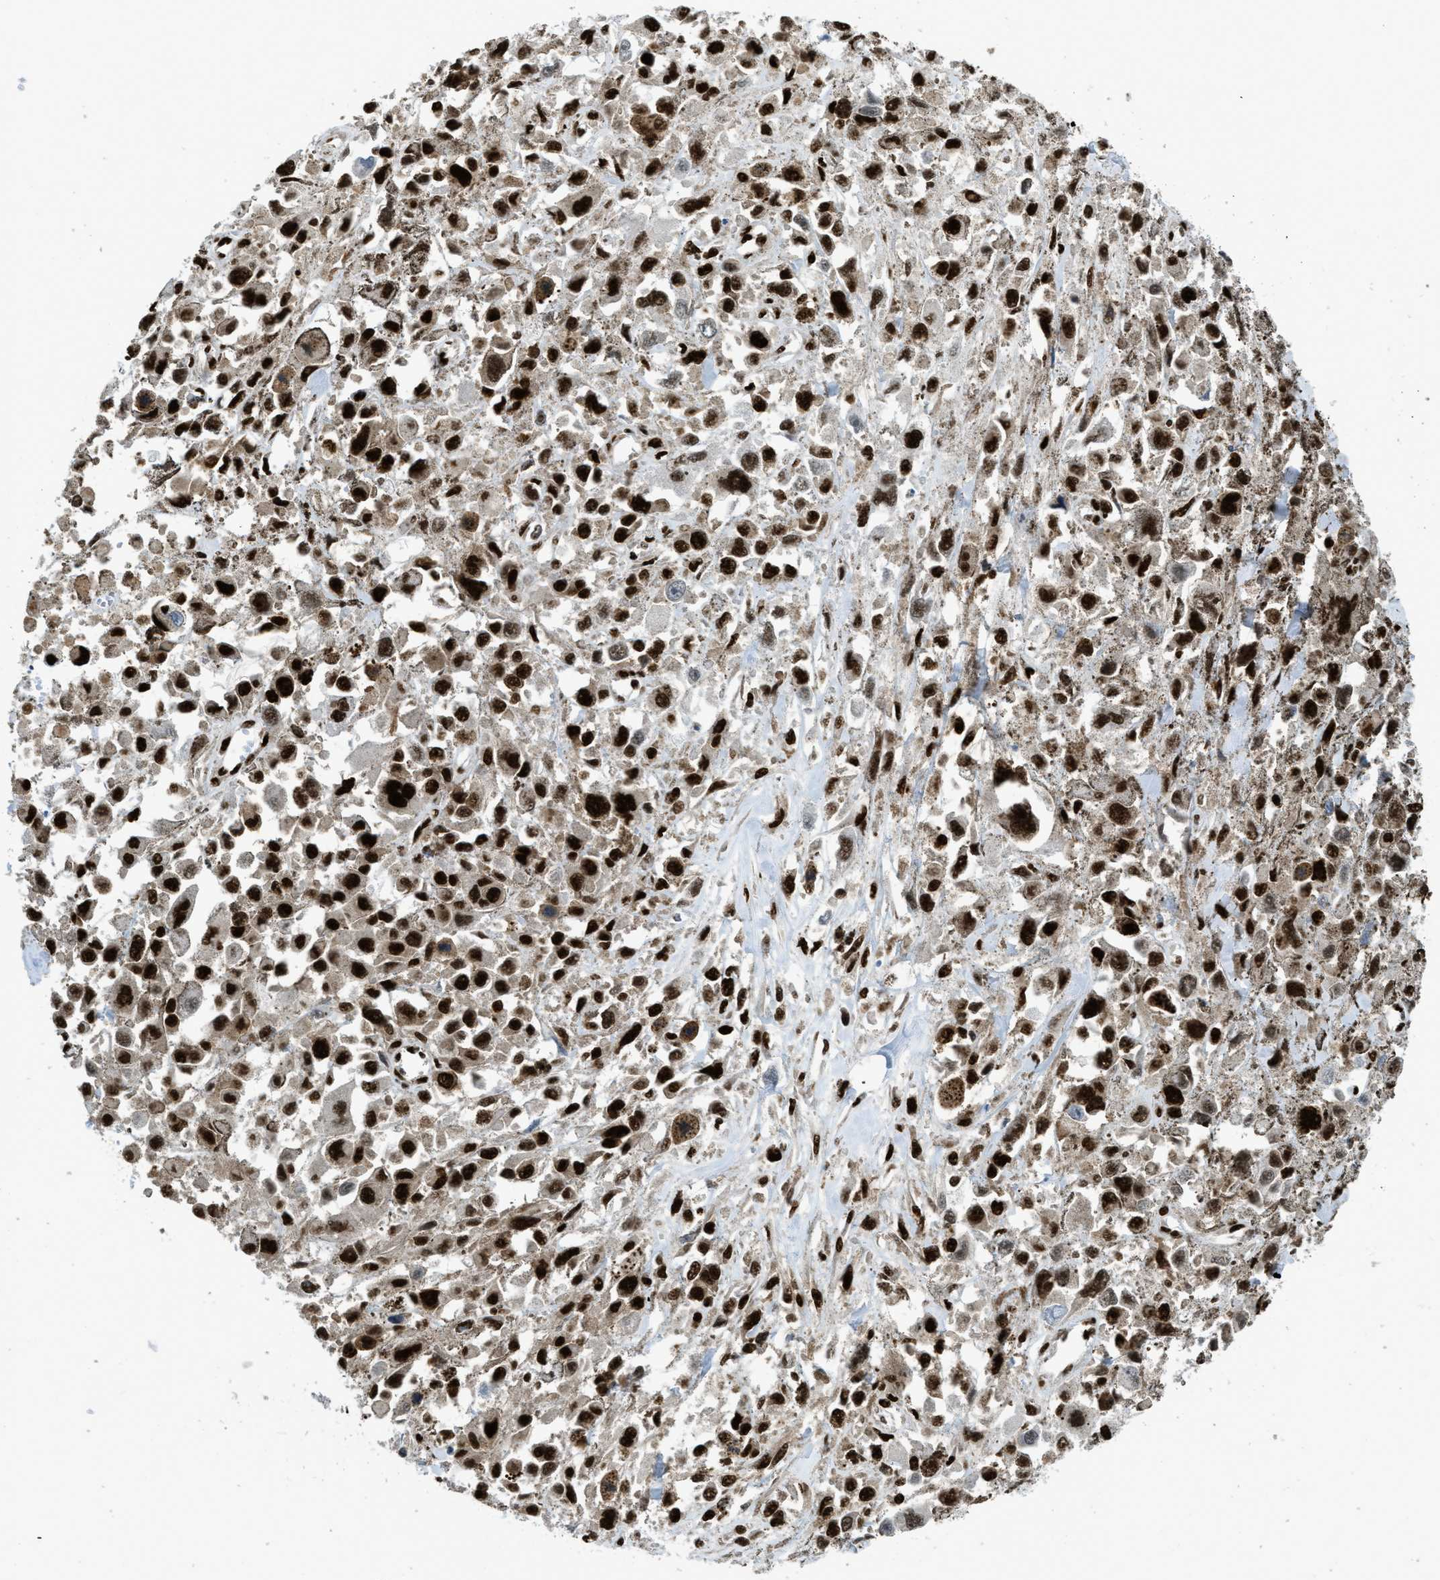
{"staining": {"intensity": "strong", "quantity": ">75%", "location": "nuclear"}, "tissue": "melanoma", "cell_type": "Tumor cells", "image_type": "cancer", "snomed": [{"axis": "morphology", "description": "Malignant melanoma, Metastatic site"}, {"axis": "topography", "description": "Lymph node"}], "caption": "A high amount of strong nuclear positivity is appreciated in about >75% of tumor cells in malignant melanoma (metastatic site) tissue.", "gene": "ZNF207", "patient": {"sex": "male", "age": 59}}